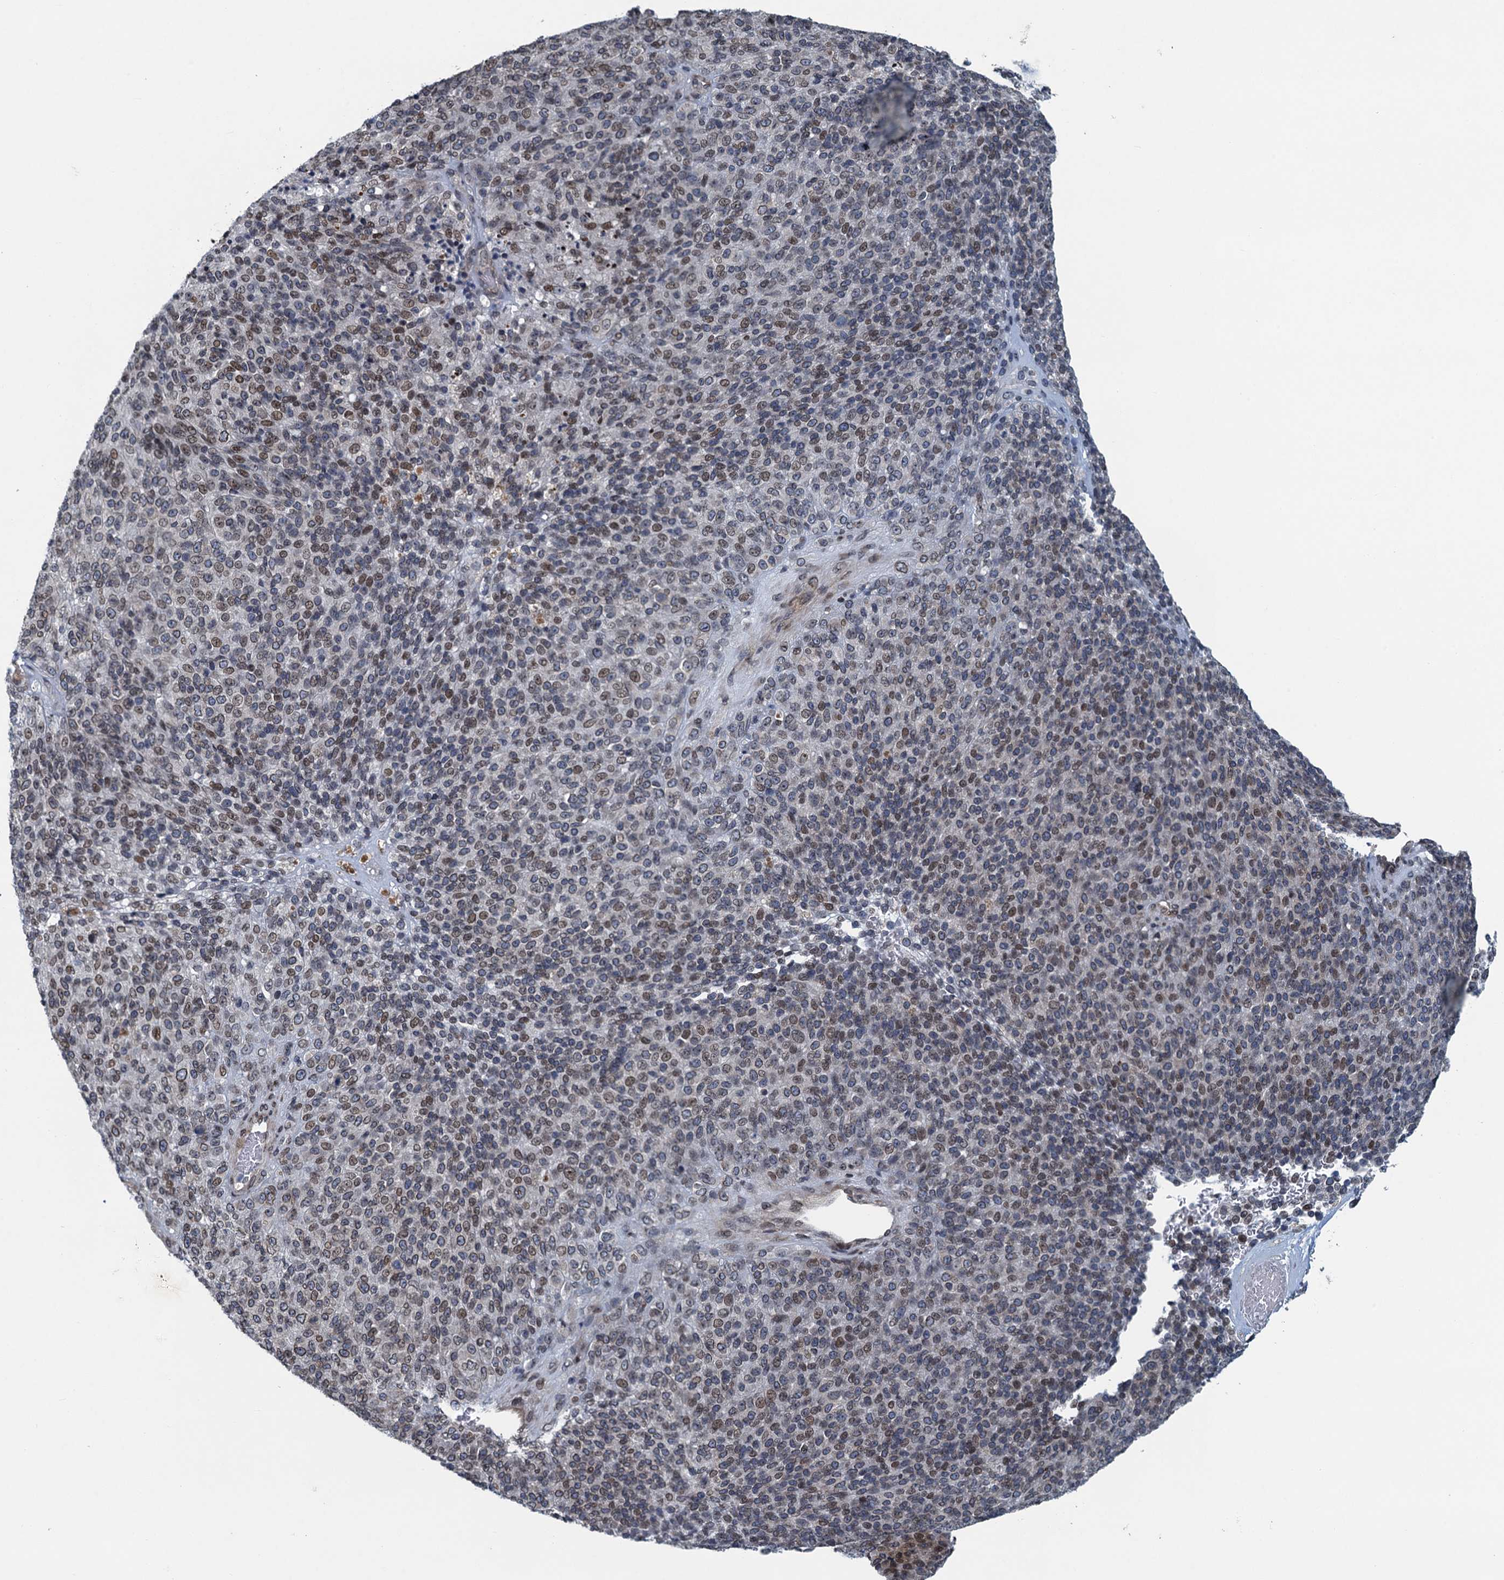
{"staining": {"intensity": "weak", "quantity": ">75%", "location": "cytoplasmic/membranous,nuclear"}, "tissue": "melanoma", "cell_type": "Tumor cells", "image_type": "cancer", "snomed": [{"axis": "morphology", "description": "Malignant melanoma, Metastatic site"}, {"axis": "topography", "description": "Brain"}], "caption": "Approximately >75% of tumor cells in malignant melanoma (metastatic site) display weak cytoplasmic/membranous and nuclear protein expression as visualized by brown immunohistochemical staining.", "gene": "CCDC34", "patient": {"sex": "female", "age": 56}}